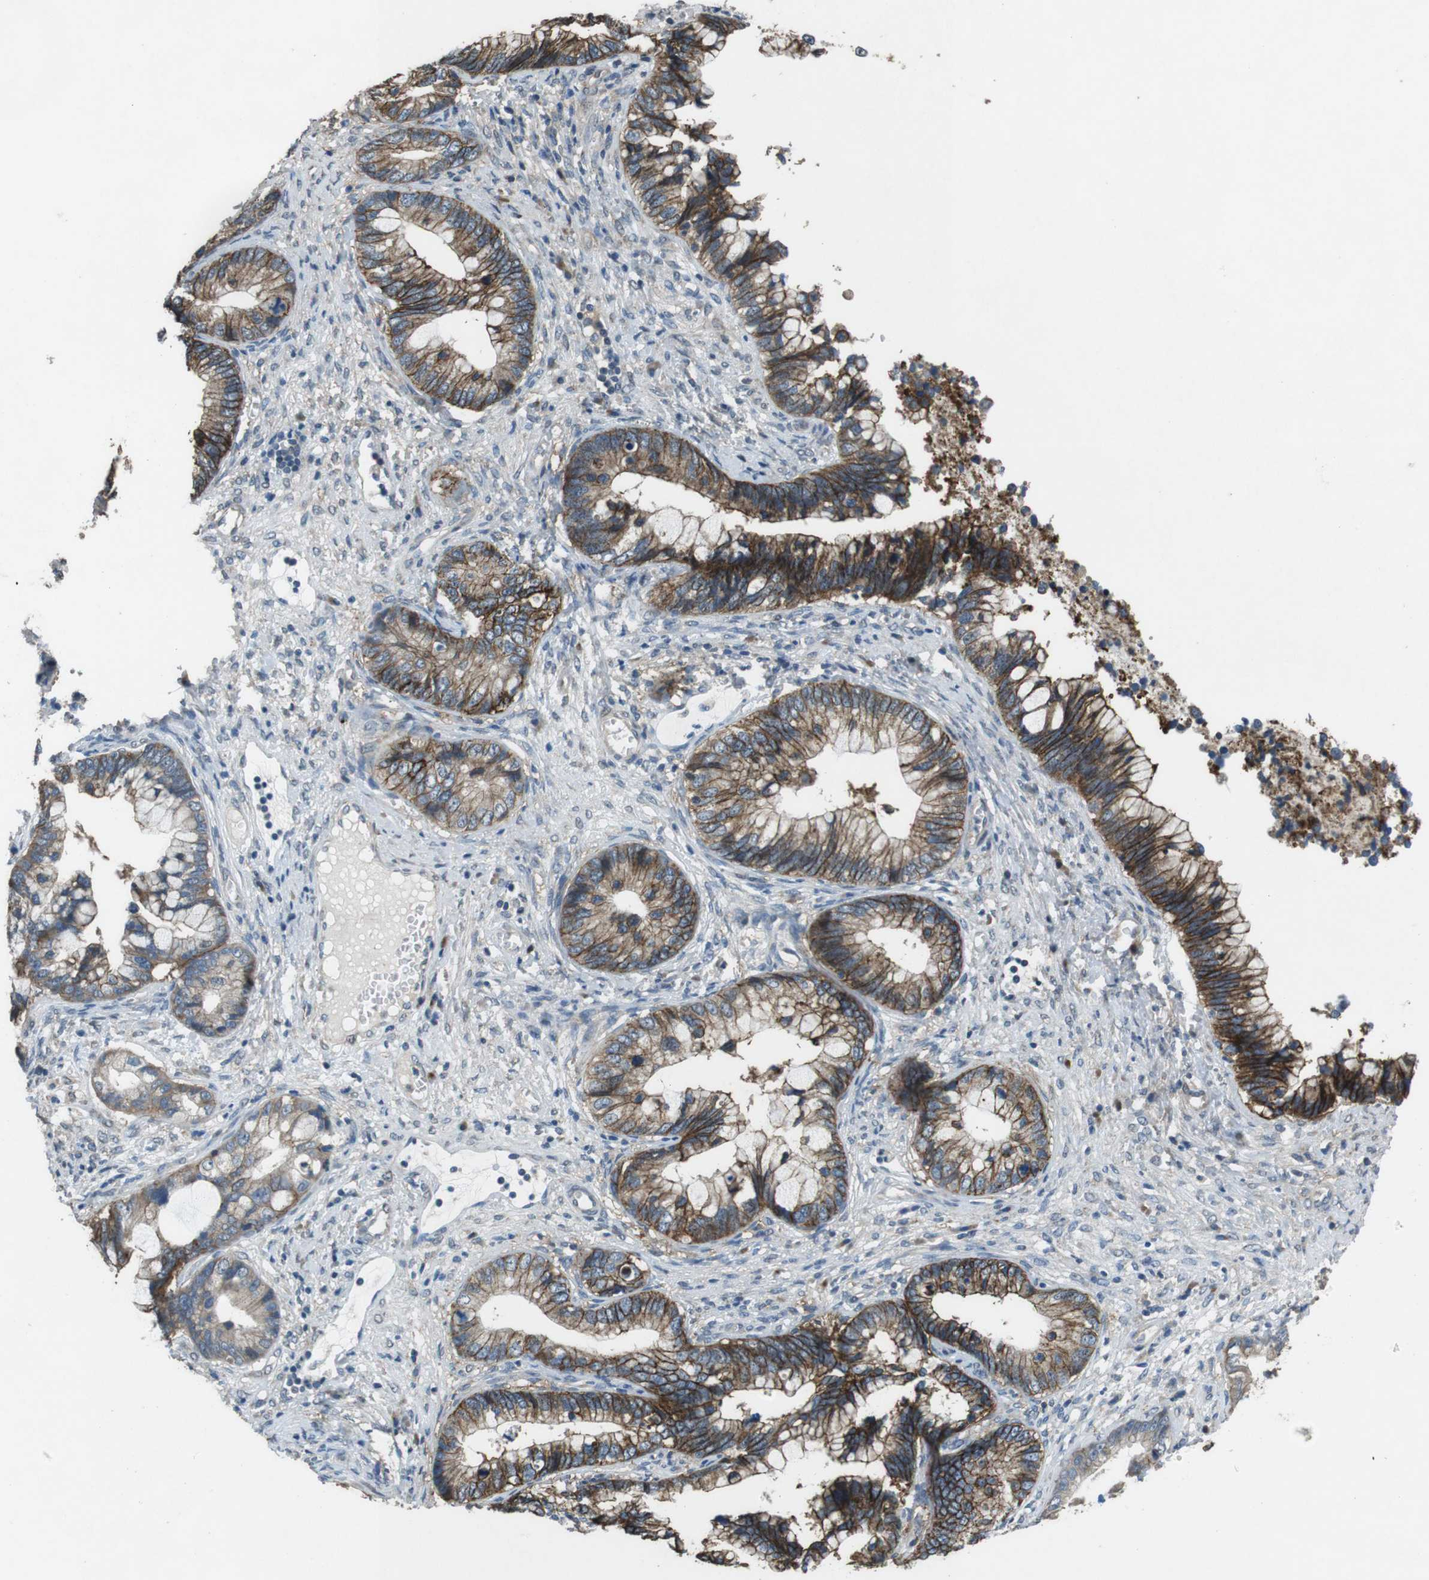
{"staining": {"intensity": "moderate", "quantity": ">75%", "location": "cytoplasmic/membranous"}, "tissue": "cervical cancer", "cell_type": "Tumor cells", "image_type": "cancer", "snomed": [{"axis": "morphology", "description": "Adenocarcinoma, NOS"}, {"axis": "topography", "description": "Cervix"}], "caption": "Immunohistochemical staining of cervical adenocarcinoma shows medium levels of moderate cytoplasmic/membranous protein expression in approximately >75% of tumor cells.", "gene": "CLDN7", "patient": {"sex": "female", "age": 44}}